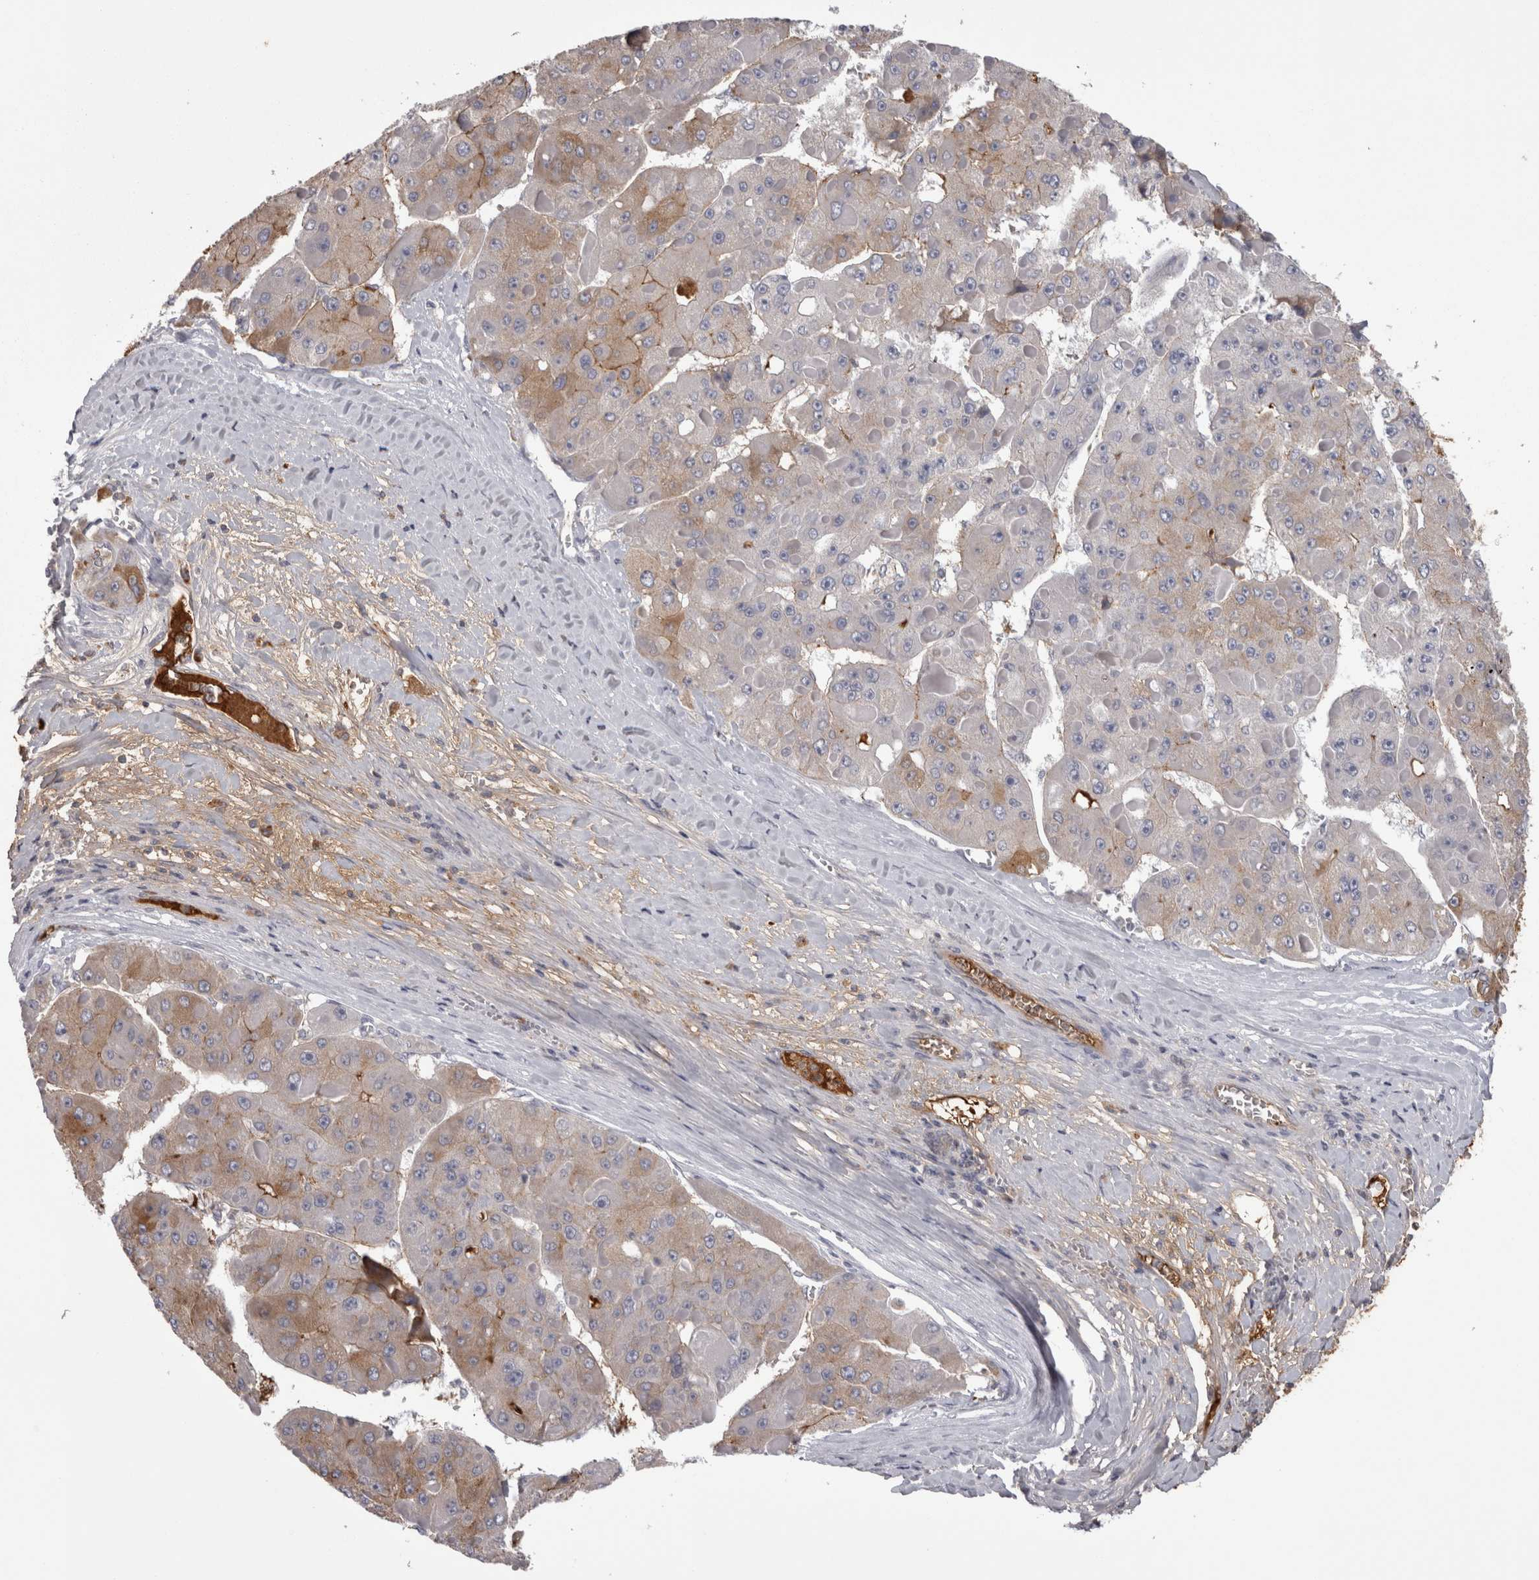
{"staining": {"intensity": "weak", "quantity": "25%-75%", "location": "cytoplasmic/membranous"}, "tissue": "liver cancer", "cell_type": "Tumor cells", "image_type": "cancer", "snomed": [{"axis": "morphology", "description": "Carcinoma, Hepatocellular, NOS"}, {"axis": "topography", "description": "Liver"}], "caption": "Hepatocellular carcinoma (liver) stained with DAB (3,3'-diaminobenzidine) IHC demonstrates low levels of weak cytoplasmic/membranous staining in approximately 25%-75% of tumor cells.", "gene": "SAA4", "patient": {"sex": "female", "age": 73}}